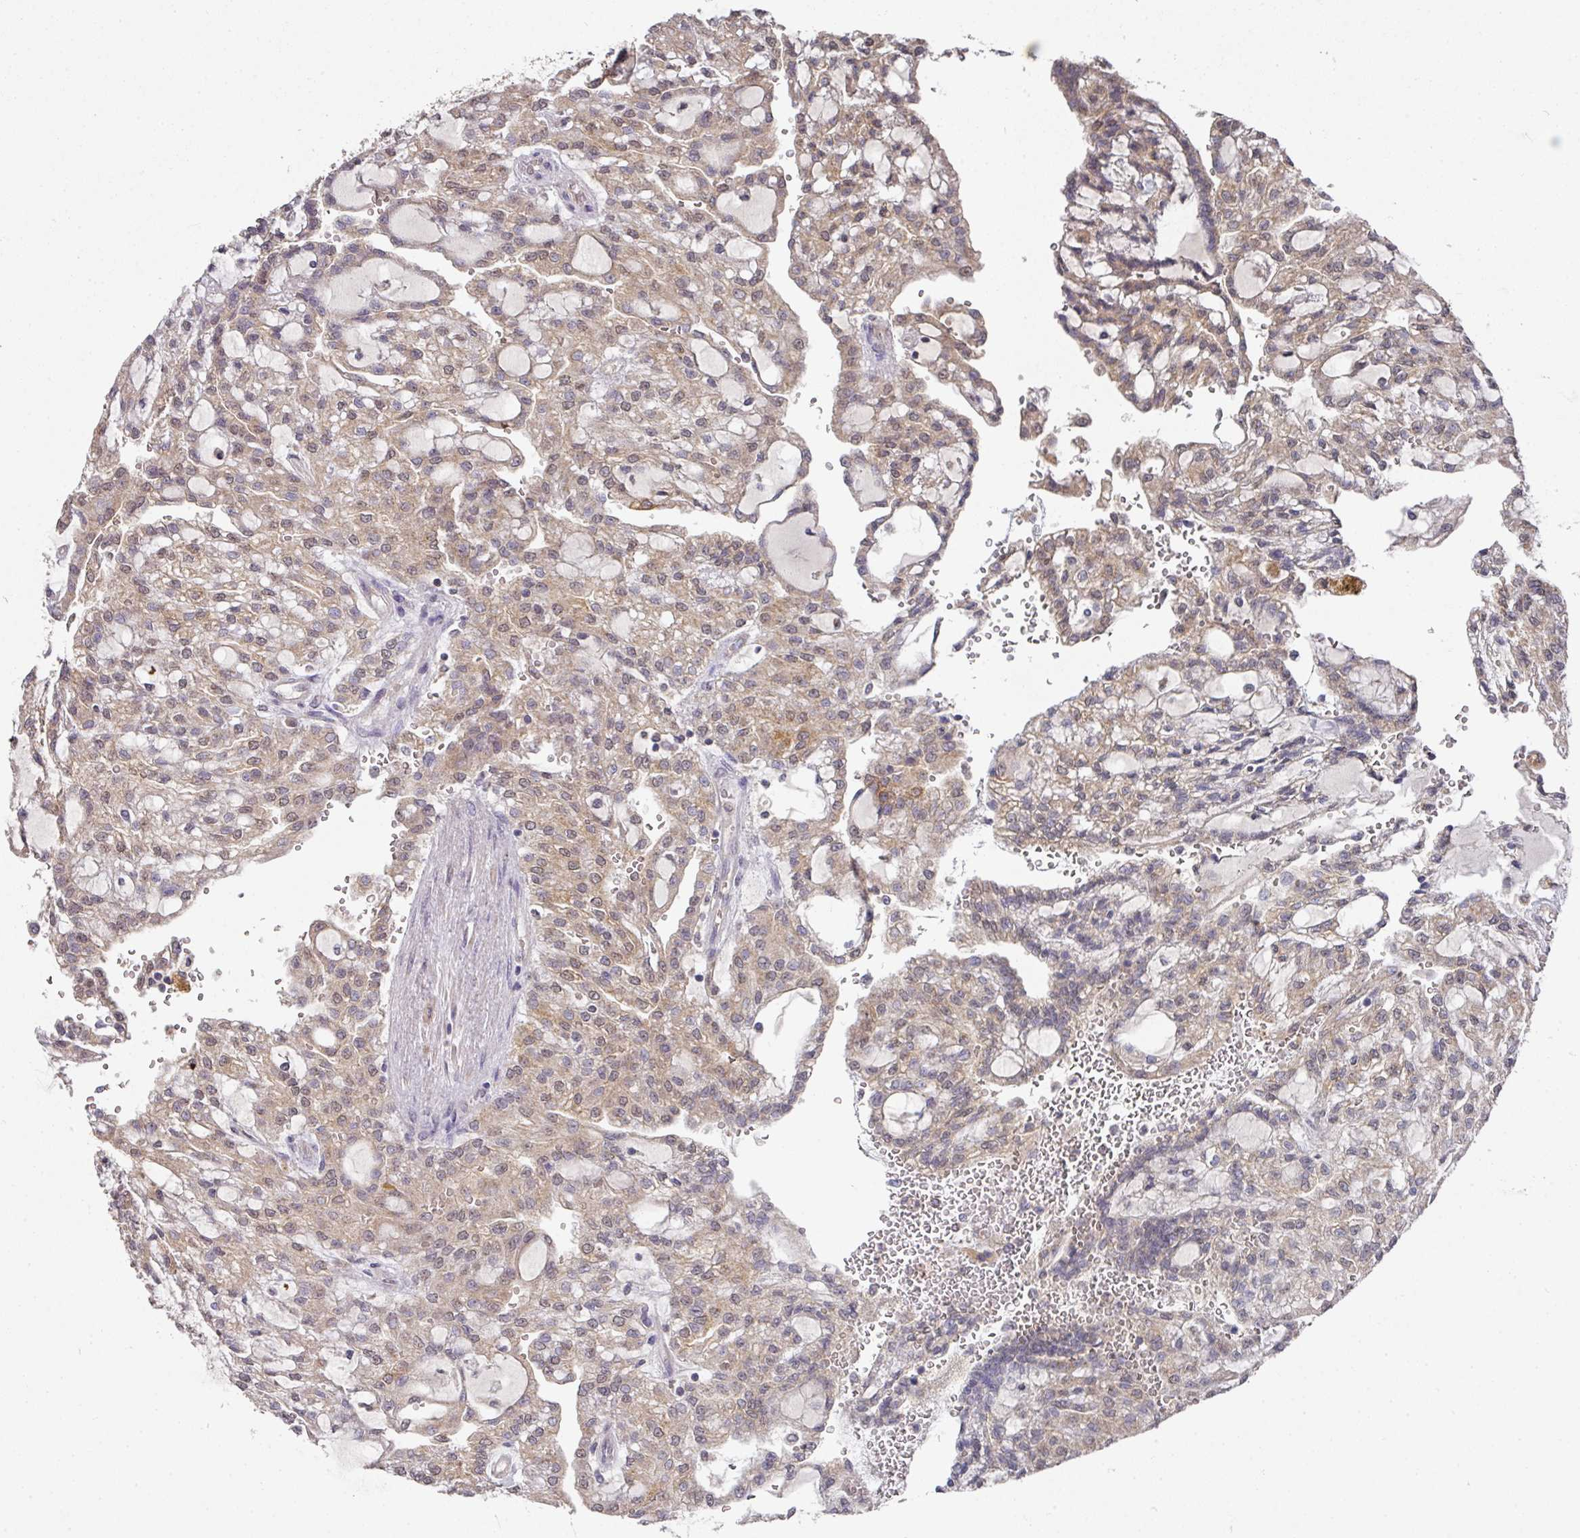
{"staining": {"intensity": "moderate", "quantity": ">75%", "location": "cytoplasmic/membranous"}, "tissue": "renal cancer", "cell_type": "Tumor cells", "image_type": "cancer", "snomed": [{"axis": "morphology", "description": "Adenocarcinoma, NOS"}, {"axis": "topography", "description": "Kidney"}], "caption": "High-magnification brightfield microscopy of renal cancer (adenocarcinoma) stained with DAB (brown) and counterstained with hematoxylin (blue). tumor cells exhibit moderate cytoplasmic/membranous positivity is appreciated in about>75% of cells.", "gene": "EXTL3", "patient": {"sex": "male", "age": 63}}